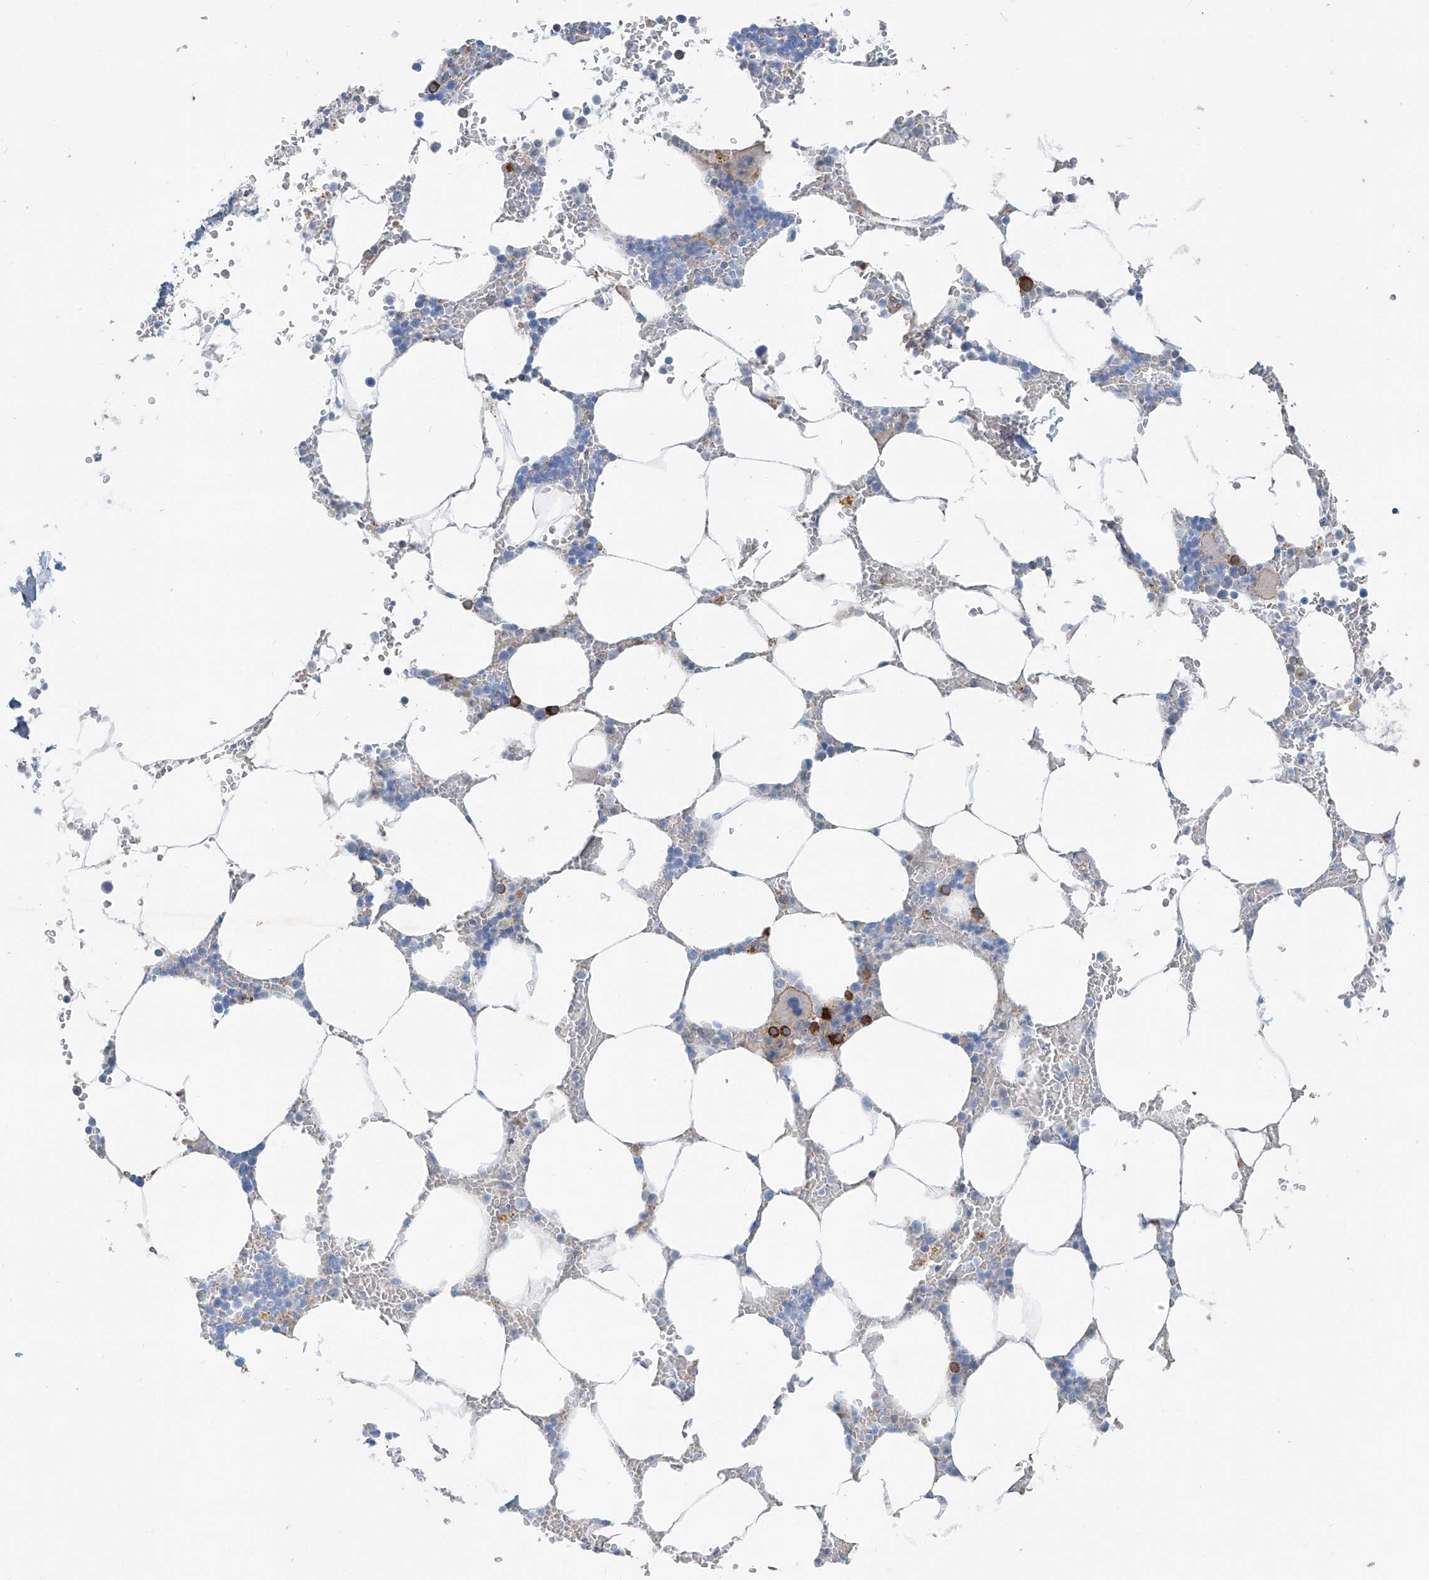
{"staining": {"intensity": "weak", "quantity": "25%-75%", "location": "cytoplasmic/membranous"}, "tissue": "bone marrow", "cell_type": "Hematopoietic cells", "image_type": "normal", "snomed": [{"axis": "morphology", "description": "Normal tissue, NOS"}, {"axis": "topography", "description": "Bone marrow"}], "caption": "Protein analysis of normal bone marrow reveals weak cytoplasmic/membranous positivity in approximately 25%-75% of hematopoietic cells. Ihc stains the protein of interest in brown and the nuclei are stained blue.", "gene": "ANKRD34A", "patient": {"sex": "male", "age": 70}}